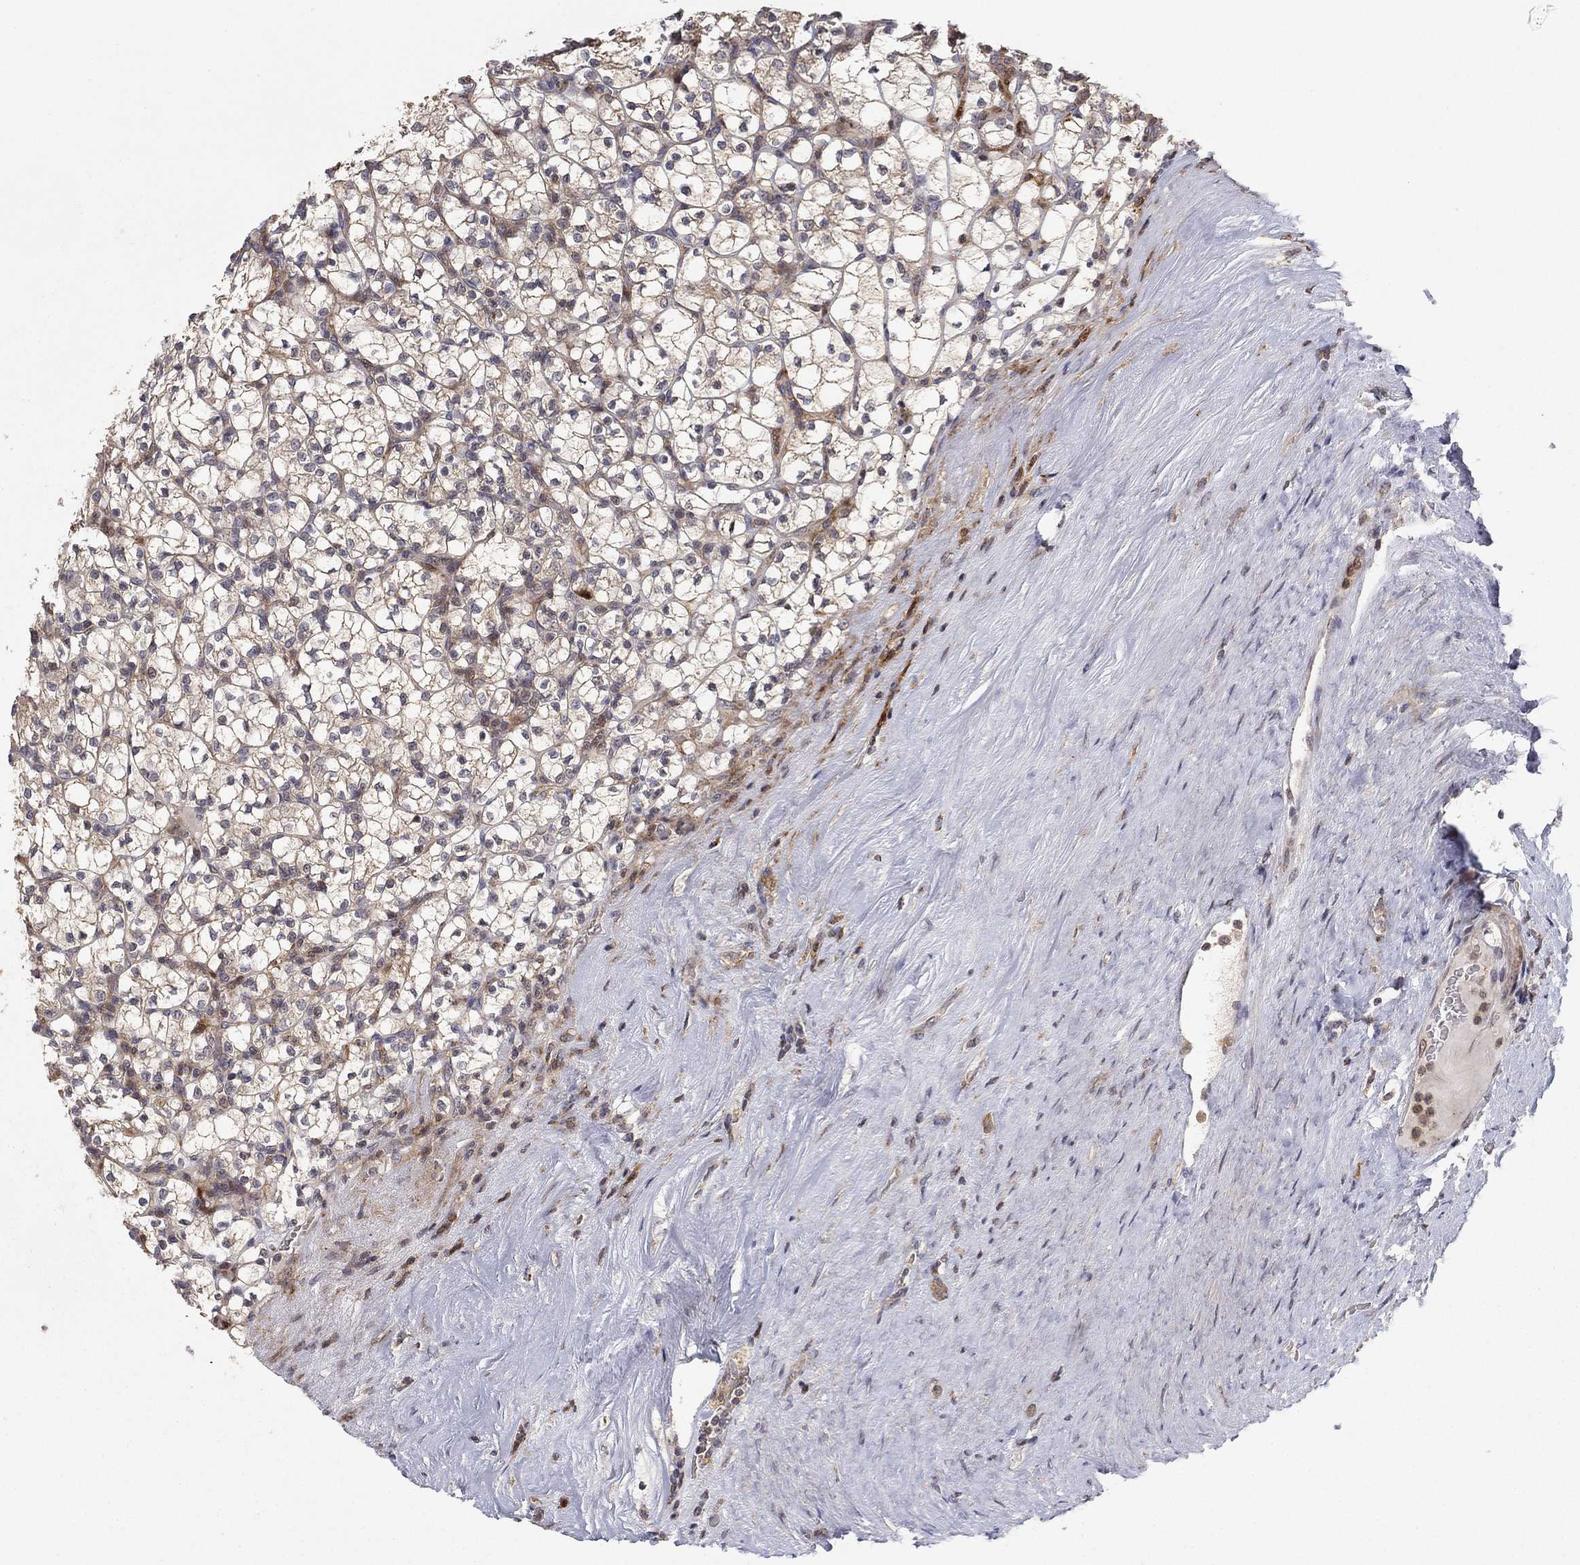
{"staining": {"intensity": "weak", "quantity": "25%-75%", "location": "cytoplasmic/membranous"}, "tissue": "renal cancer", "cell_type": "Tumor cells", "image_type": "cancer", "snomed": [{"axis": "morphology", "description": "Adenocarcinoma, NOS"}, {"axis": "topography", "description": "Kidney"}], "caption": "High-magnification brightfield microscopy of renal cancer (adenocarcinoma) stained with DAB (brown) and counterstained with hematoxylin (blue). tumor cells exhibit weak cytoplasmic/membranous positivity is seen in about25%-75% of cells.", "gene": "LPCAT4", "patient": {"sex": "female", "age": 89}}